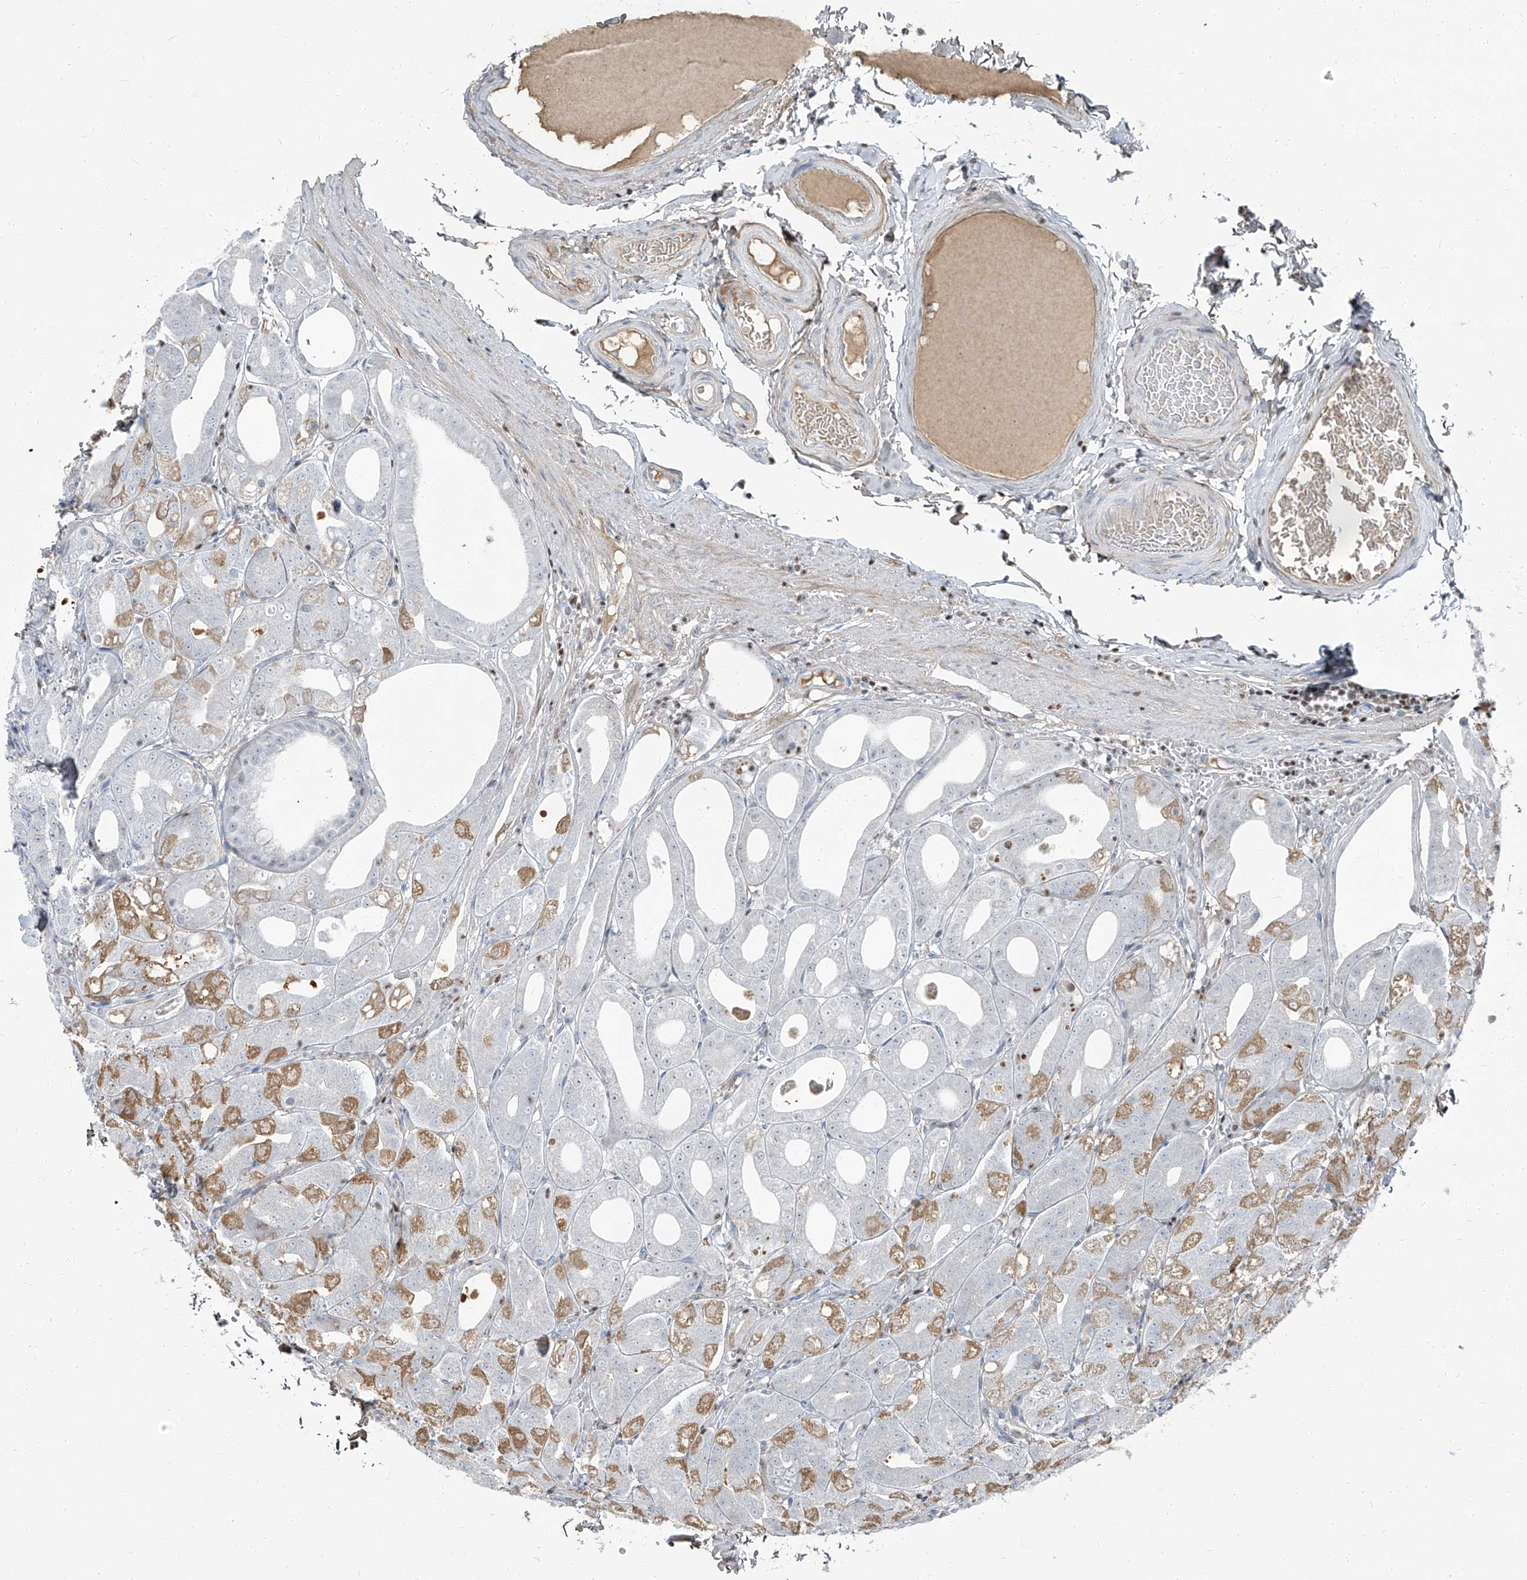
{"staining": {"intensity": "moderate", "quantity": "25%-75%", "location": "cytoplasmic/membranous"}, "tissue": "stomach", "cell_type": "Glandular cells", "image_type": "normal", "snomed": [{"axis": "morphology", "description": "Normal tissue, NOS"}, {"axis": "topography", "description": "Stomach, lower"}], "caption": "Immunohistochemical staining of normal stomach shows 25%-75% levels of moderate cytoplasmic/membranous protein staining in approximately 25%-75% of glandular cells. (IHC, brightfield microscopy, high magnification).", "gene": "HOXA3", "patient": {"sex": "male", "age": 71}}